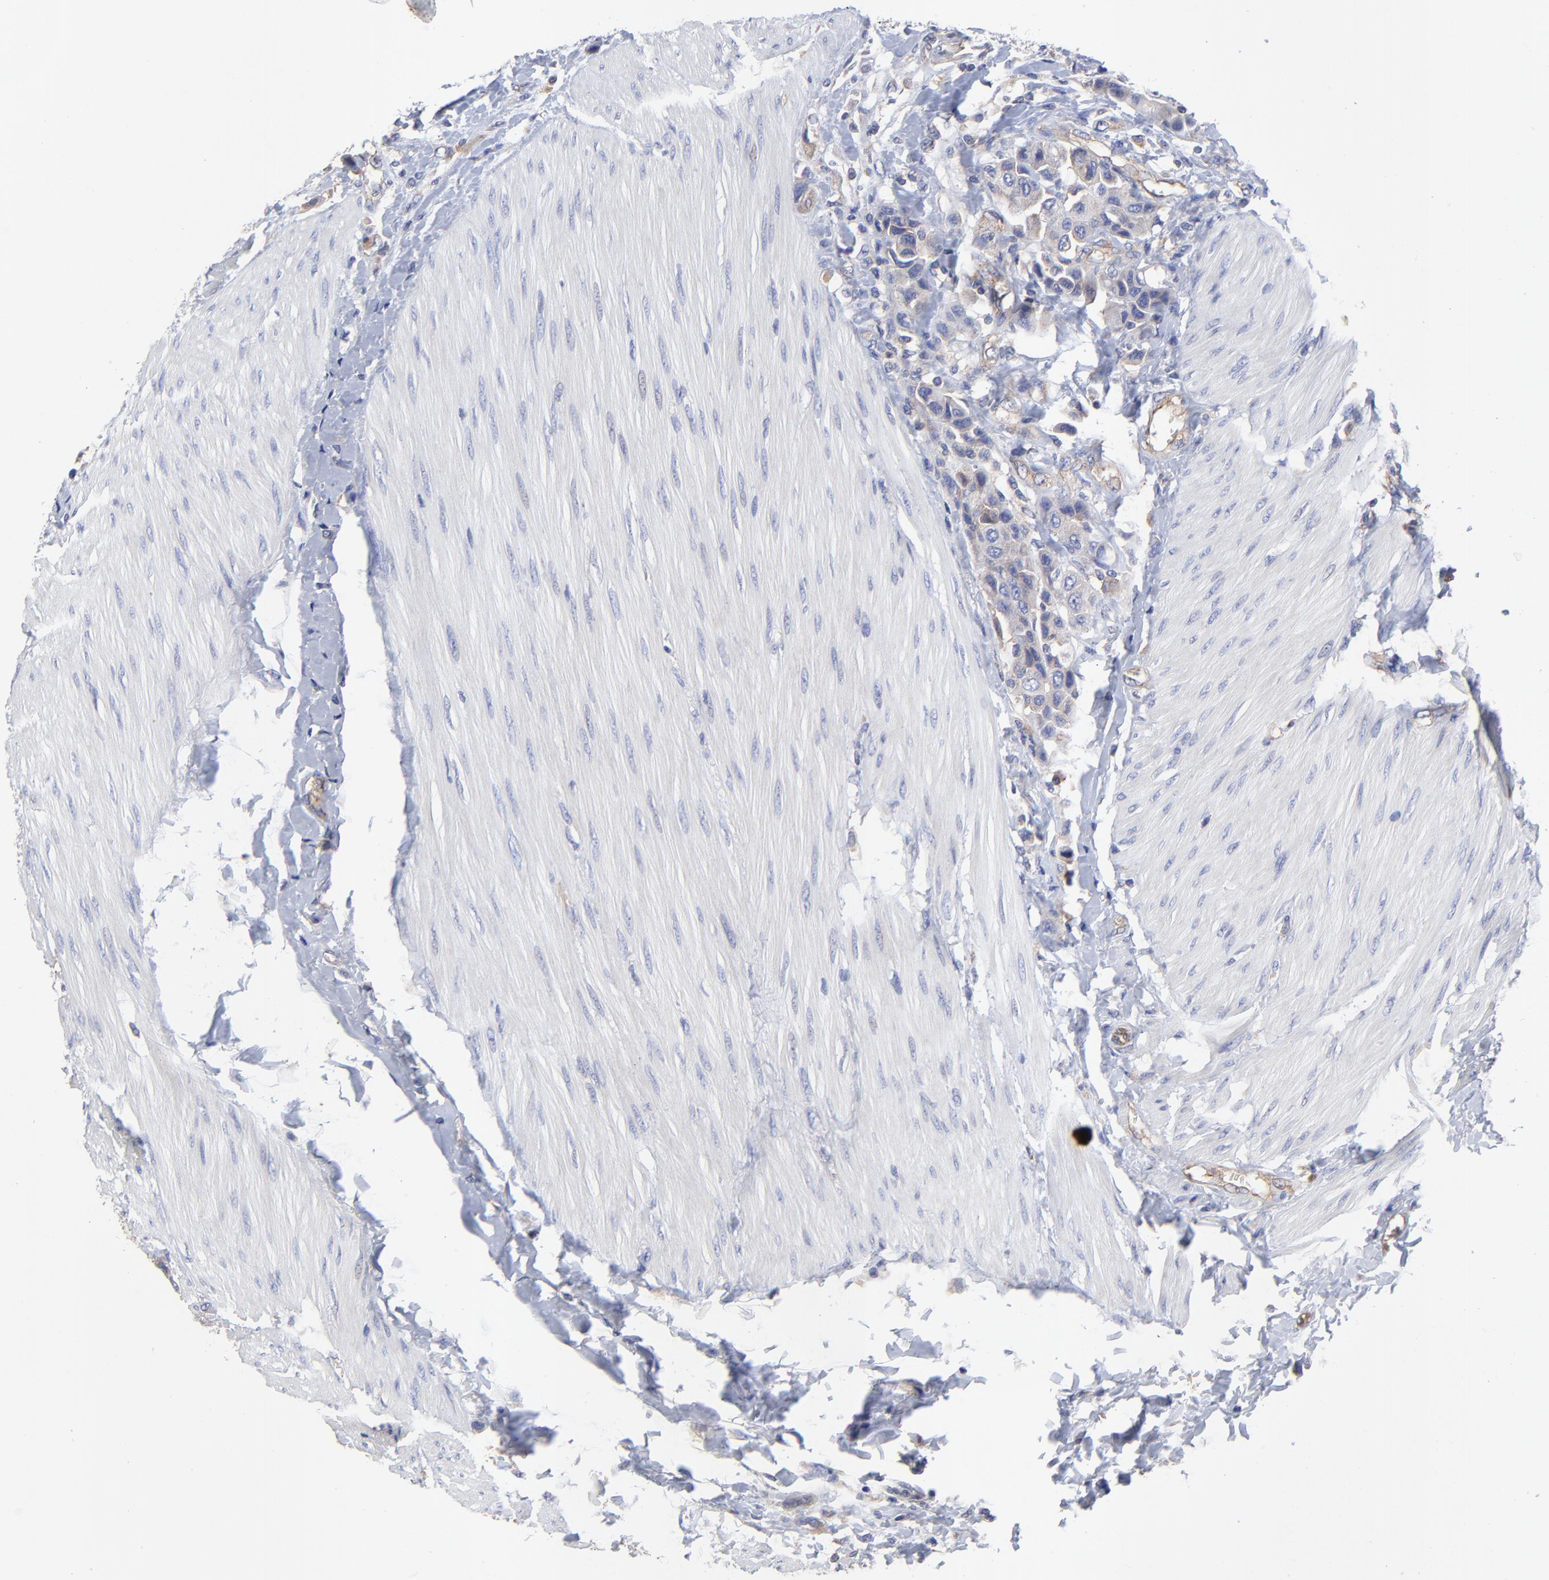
{"staining": {"intensity": "weak", "quantity": "<25%", "location": "cytoplasmic/membranous"}, "tissue": "urothelial cancer", "cell_type": "Tumor cells", "image_type": "cancer", "snomed": [{"axis": "morphology", "description": "Urothelial carcinoma, High grade"}, {"axis": "topography", "description": "Urinary bladder"}], "caption": "Protein analysis of urothelial carcinoma (high-grade) demonstrates no significant positivity in tumor cells.", "gene": "SULF2", "patient": {"sex": "male", "age": 50}}